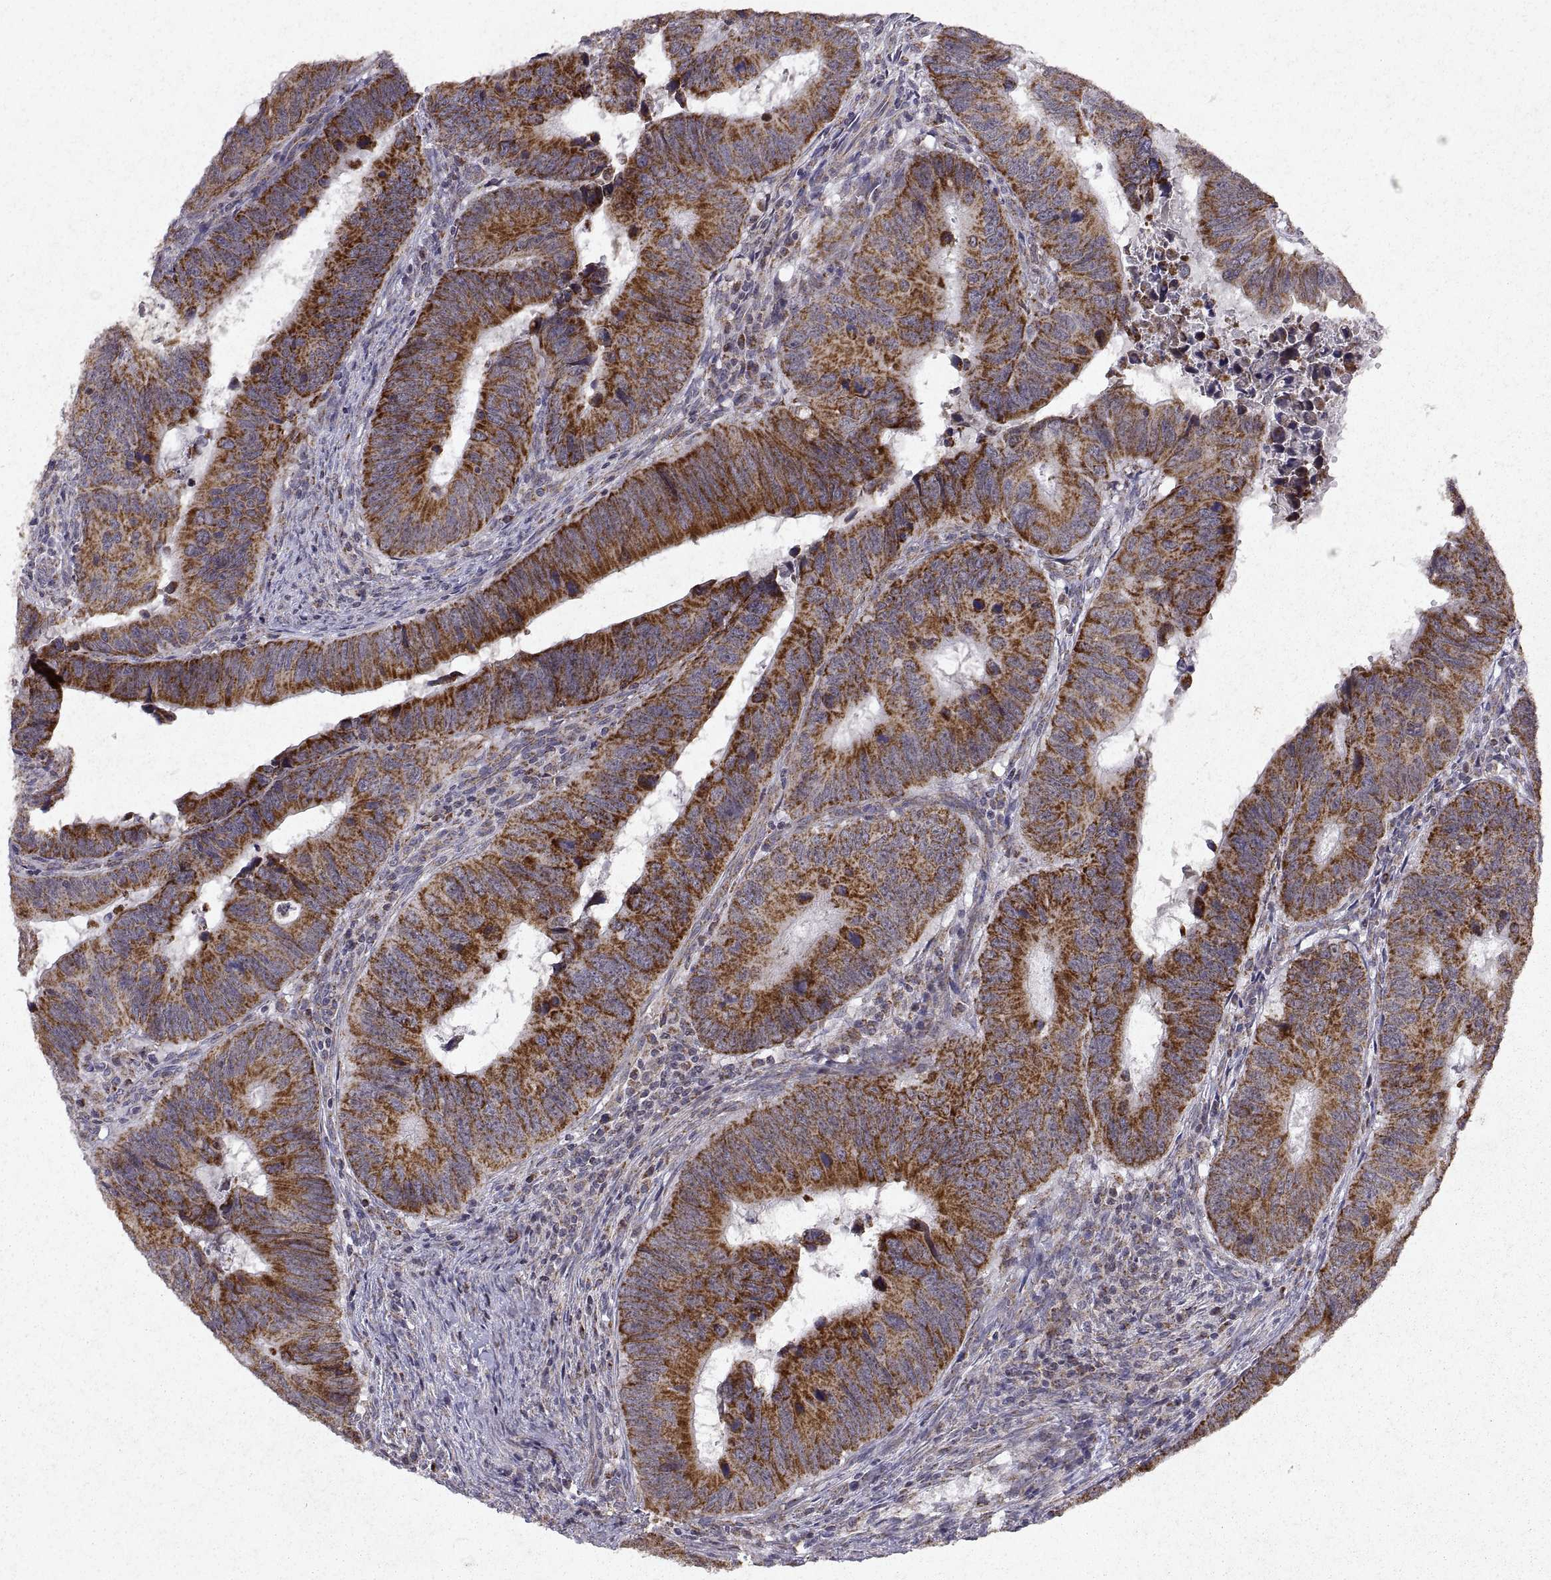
{"staining": {"intensity": "strong", "quantity": "25%-75%", "location": "cytoplasmic/membranous"}, "tissue": "colorectal cancer", "cell_type": "Tumor cells", "image_type": "cancer", "snomed": [{"axis": "morphology", "description": "Adenocarcinoma, NOS"}, {"axis": "topography", "description": "Colon"}], "caption": "This image reveals IHC staining of adenocarcinoma (colorectal), with high strong cytoplasmic/membranous staining in about 25%-75% of tumor cells.", "gene": "MANBAL", "patient": {"sex": "female", "age": 82}}